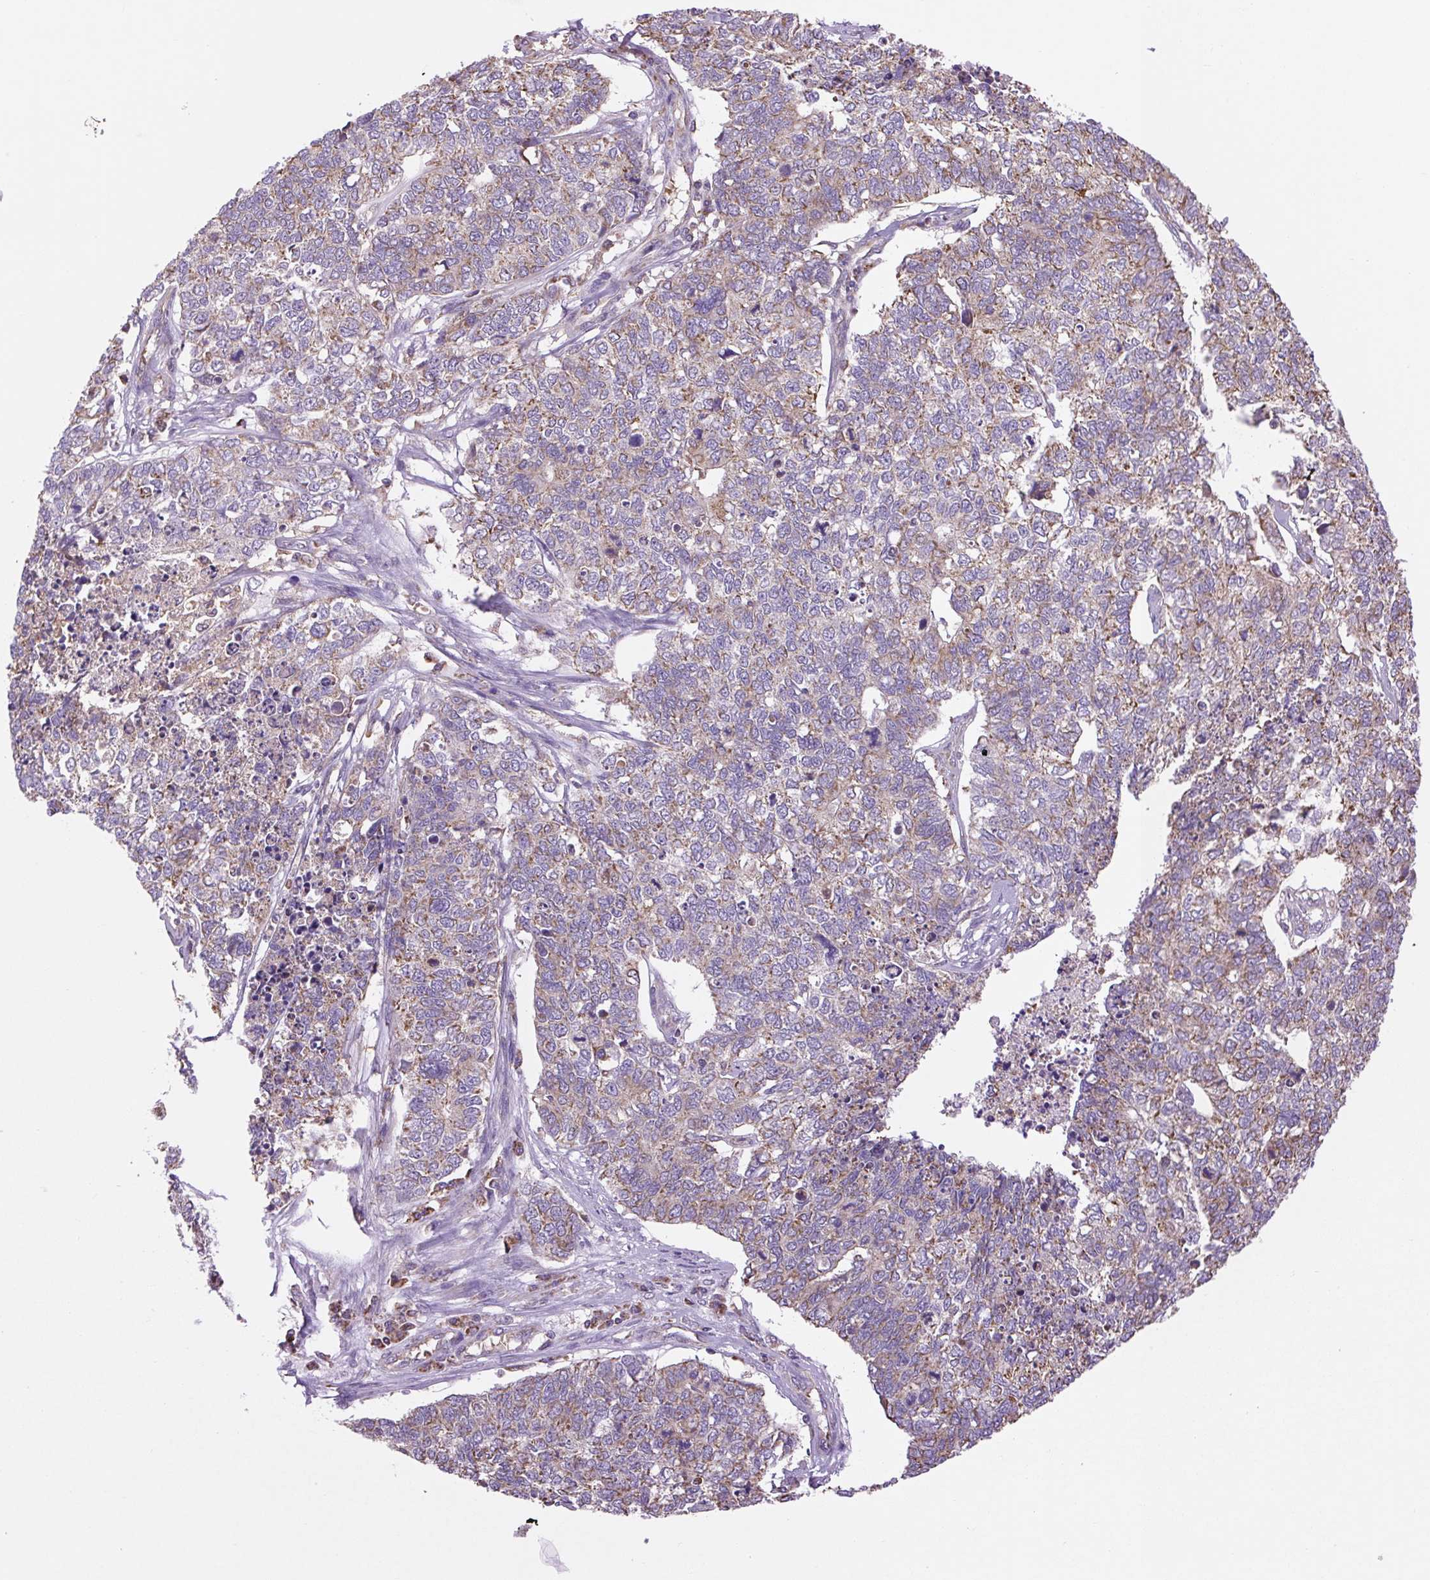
{"staining": {"intensity": "weak", "quantity": "25%-75%", "location": "cytoplasmic/membranous"}, "tissue": "cervical cancer", "cell_type": "Tumor cells", "image_type": "cancer", "snomed": [{"axis": "morphology", "description": "Squamous cell carcinoma, NOS"}, {"axis": "topography", "description": "Cervix"}], "caption": "Cervical cancer (squamous cell carcinoma) stained with a brown dye reveals weak cytoplasmic/membranous positive staining in about 25%-75% of tumor cells.", "gene": "PLCG1", "patient": {"sex": "female", "age": 63}}